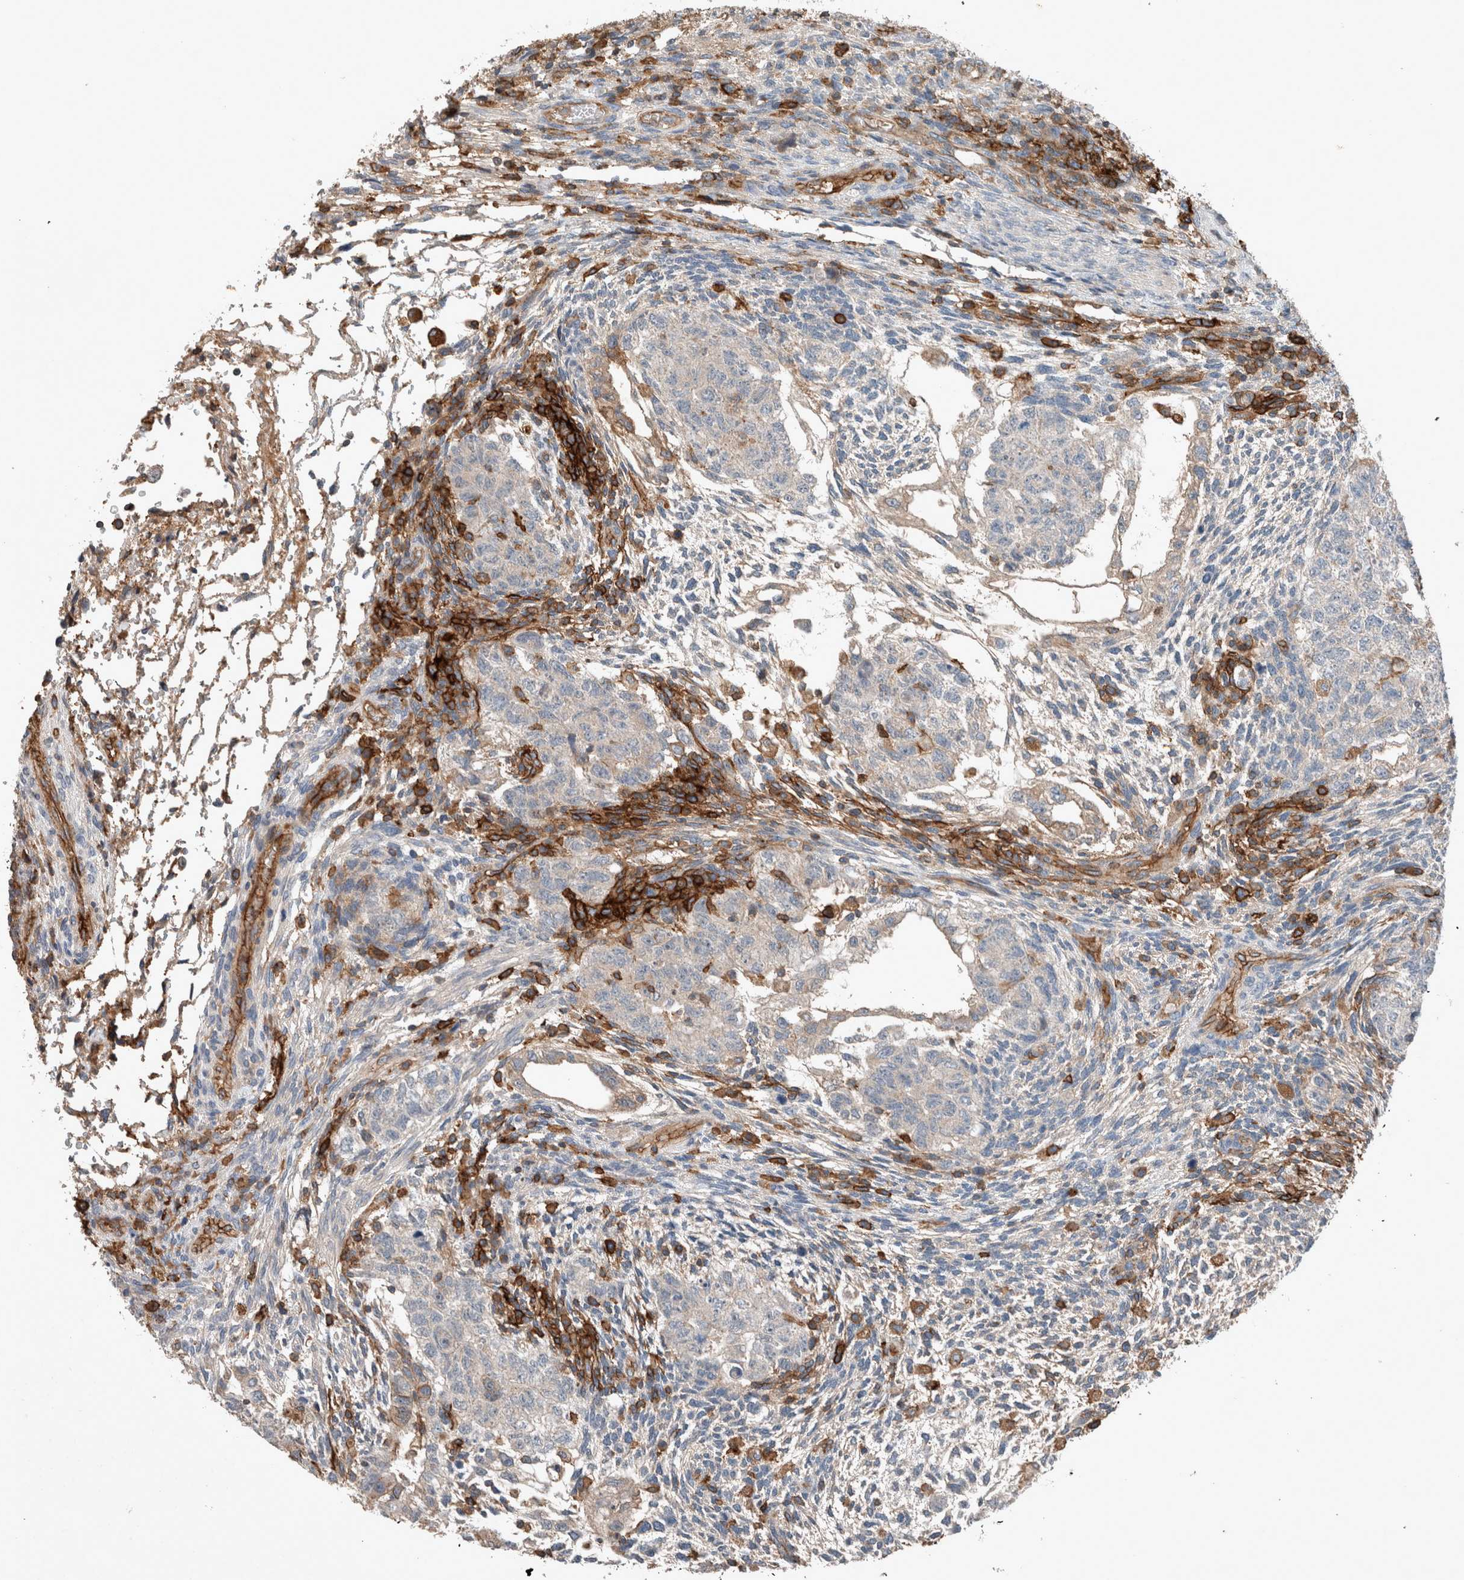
{"staining": {"intensity": "negative", "quantity": "none", "location": "none"}, "tissue": "testis cancer", "cell_type": "Tumor cells", "image_type": "cancer", "snomed": [{"axis": "morphology", "description": "Normal tissue, NOS"}, {"axis": "morphology", "description": "Carcinoma, Embryonal, NOS"}, {"axis": "topography", "description": "Testis"}], "caption": "Testis cancer (embryonal carcinoma) stained for a protein using immunohistochemistry displays no positivity tumor cells.", "gene": "UGCG", "patient": {"sex": "male", "age": 36}}